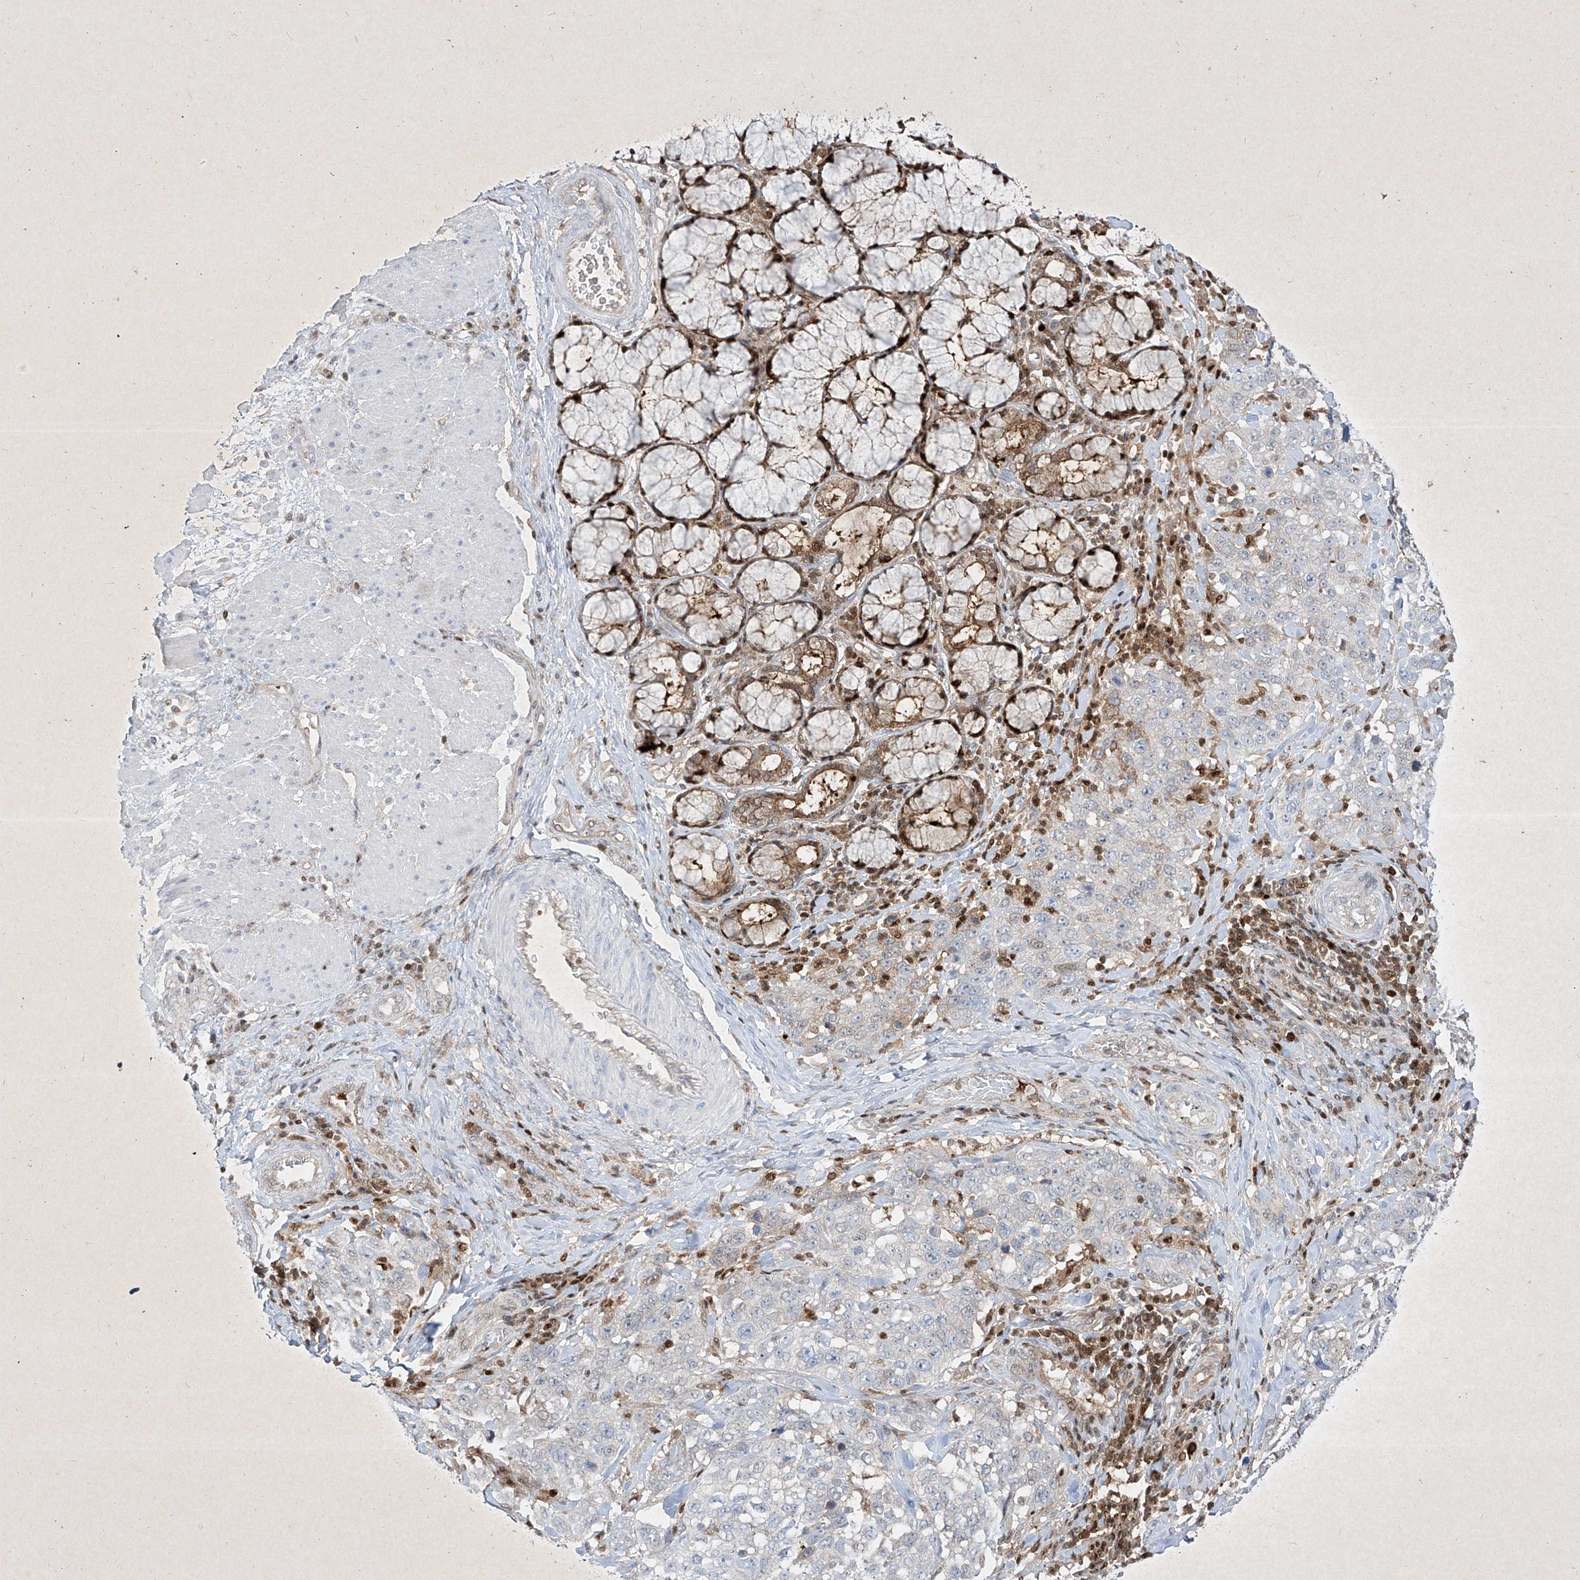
{"staining": {"intensity": "weak", "quantity": "<25%", "location": "cytoplasmic/membranous"}, "tissue": "stomach cancer", "cell_type": "Tumor cells", "image_type": "cancer", "snomed": [{"axis": "morphology", "description": "Adenocarcinoma, NOS"}, {"axis": "topography", "description": "Stomach"}], "caption": "This is a histopathology image of immunohistochemistry (IHC) staining of stomach adenocarcinoma, which shows no expression in tumor cells. (Immunohistochemistry, brightfield microscopy, high magnification).", "gene": "PSMB10", "patient": {"sex": "male", "age": 48}}